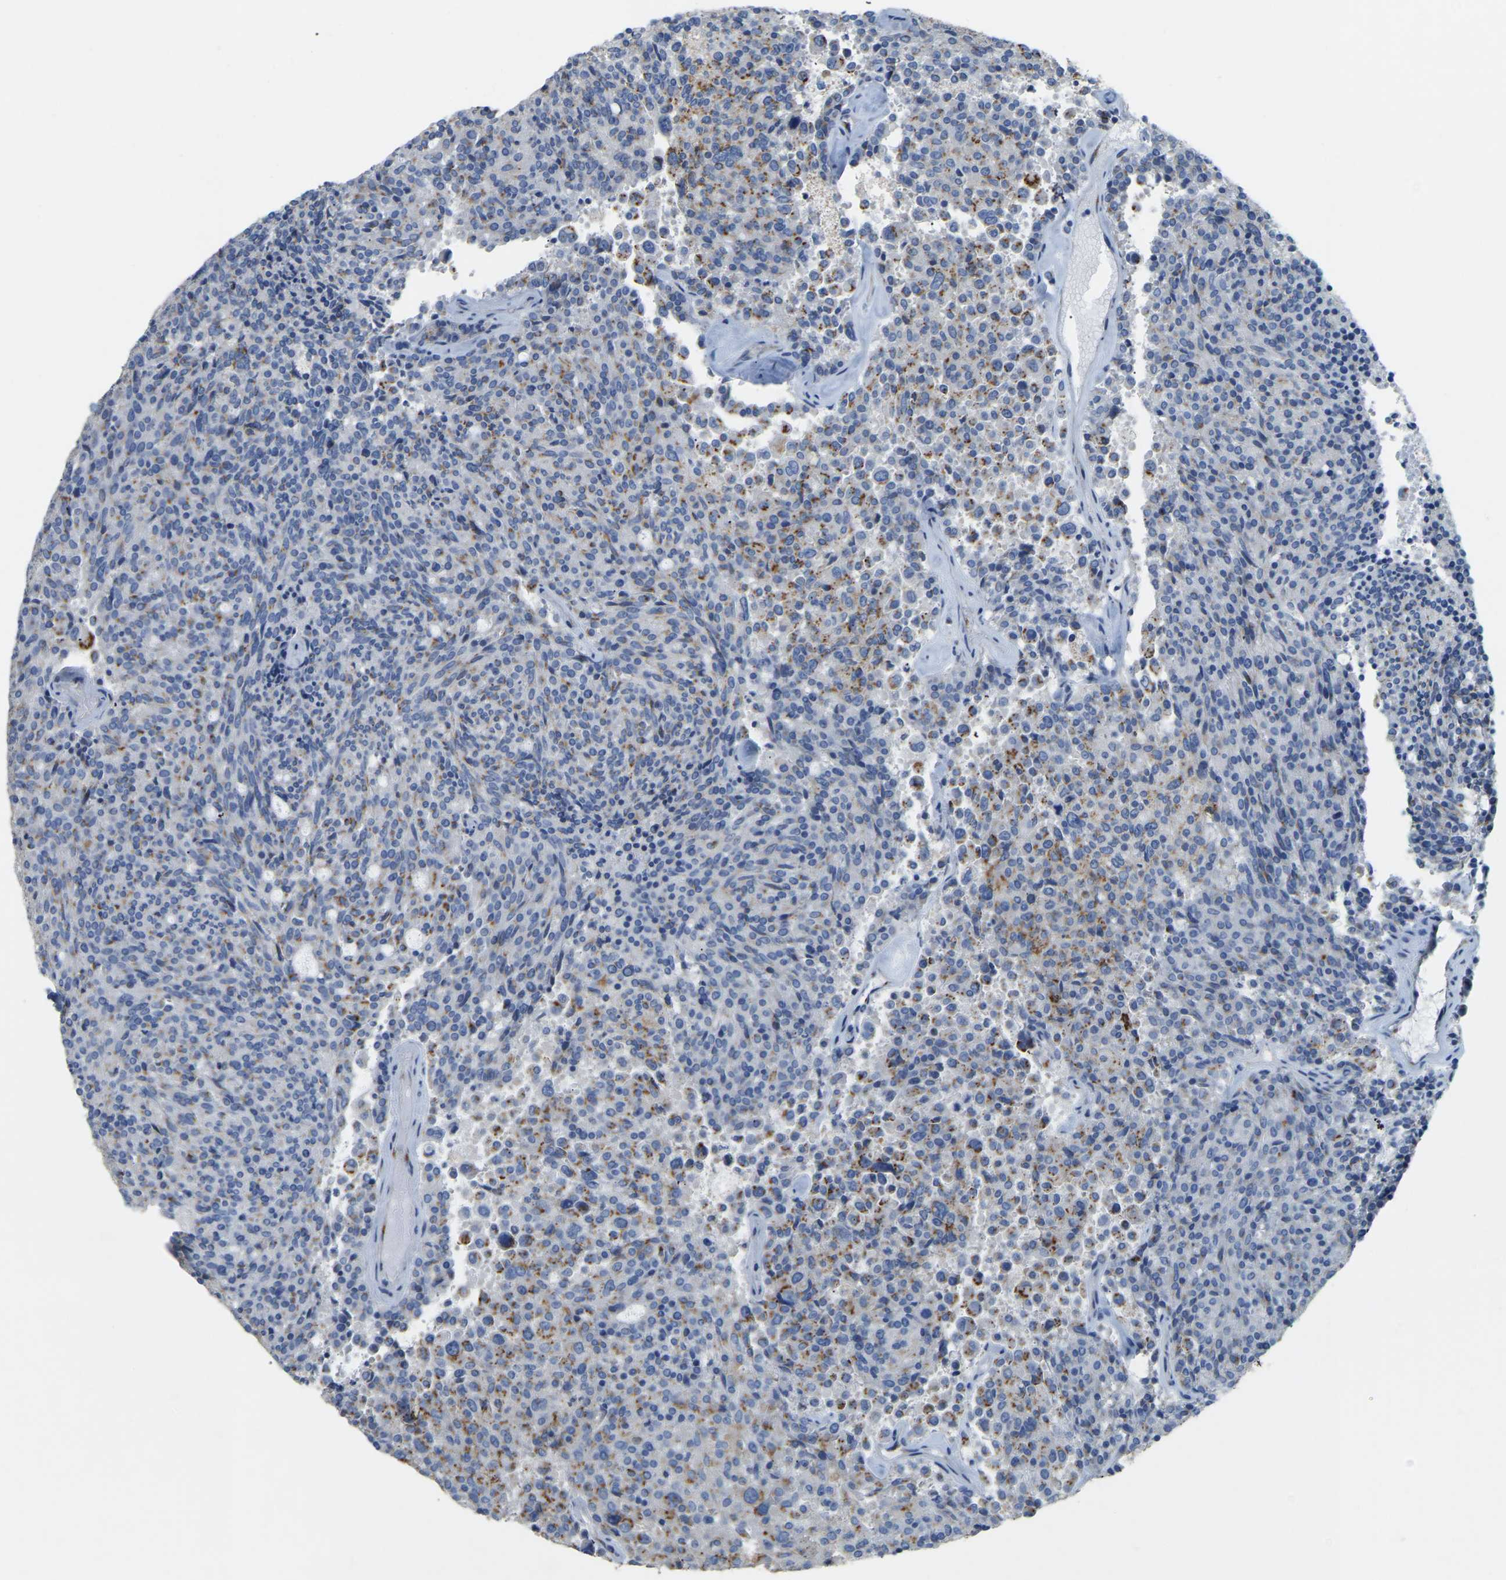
{"staining": {"intensity": "moderate", "quantity": "25%-75%", "location": "cytoplasmic/membranous"}, "tissue": "carcinoid", "cell_type": "Tumor cells", "image_type": "cancer", "snomed": [{"axis": "morphology", "description": "Carcinoid, malignant, NOS"}, {"axis": "topography", "description": "Pancreas"}], "caption": "Protein positivity by IHC exhibits moderate cytoplasmic/membranous expression in about 25%-75% of tumor cells in carcinoid.", "gene": "FAM174A", "patient": {"sex": "female", "age": 54}}